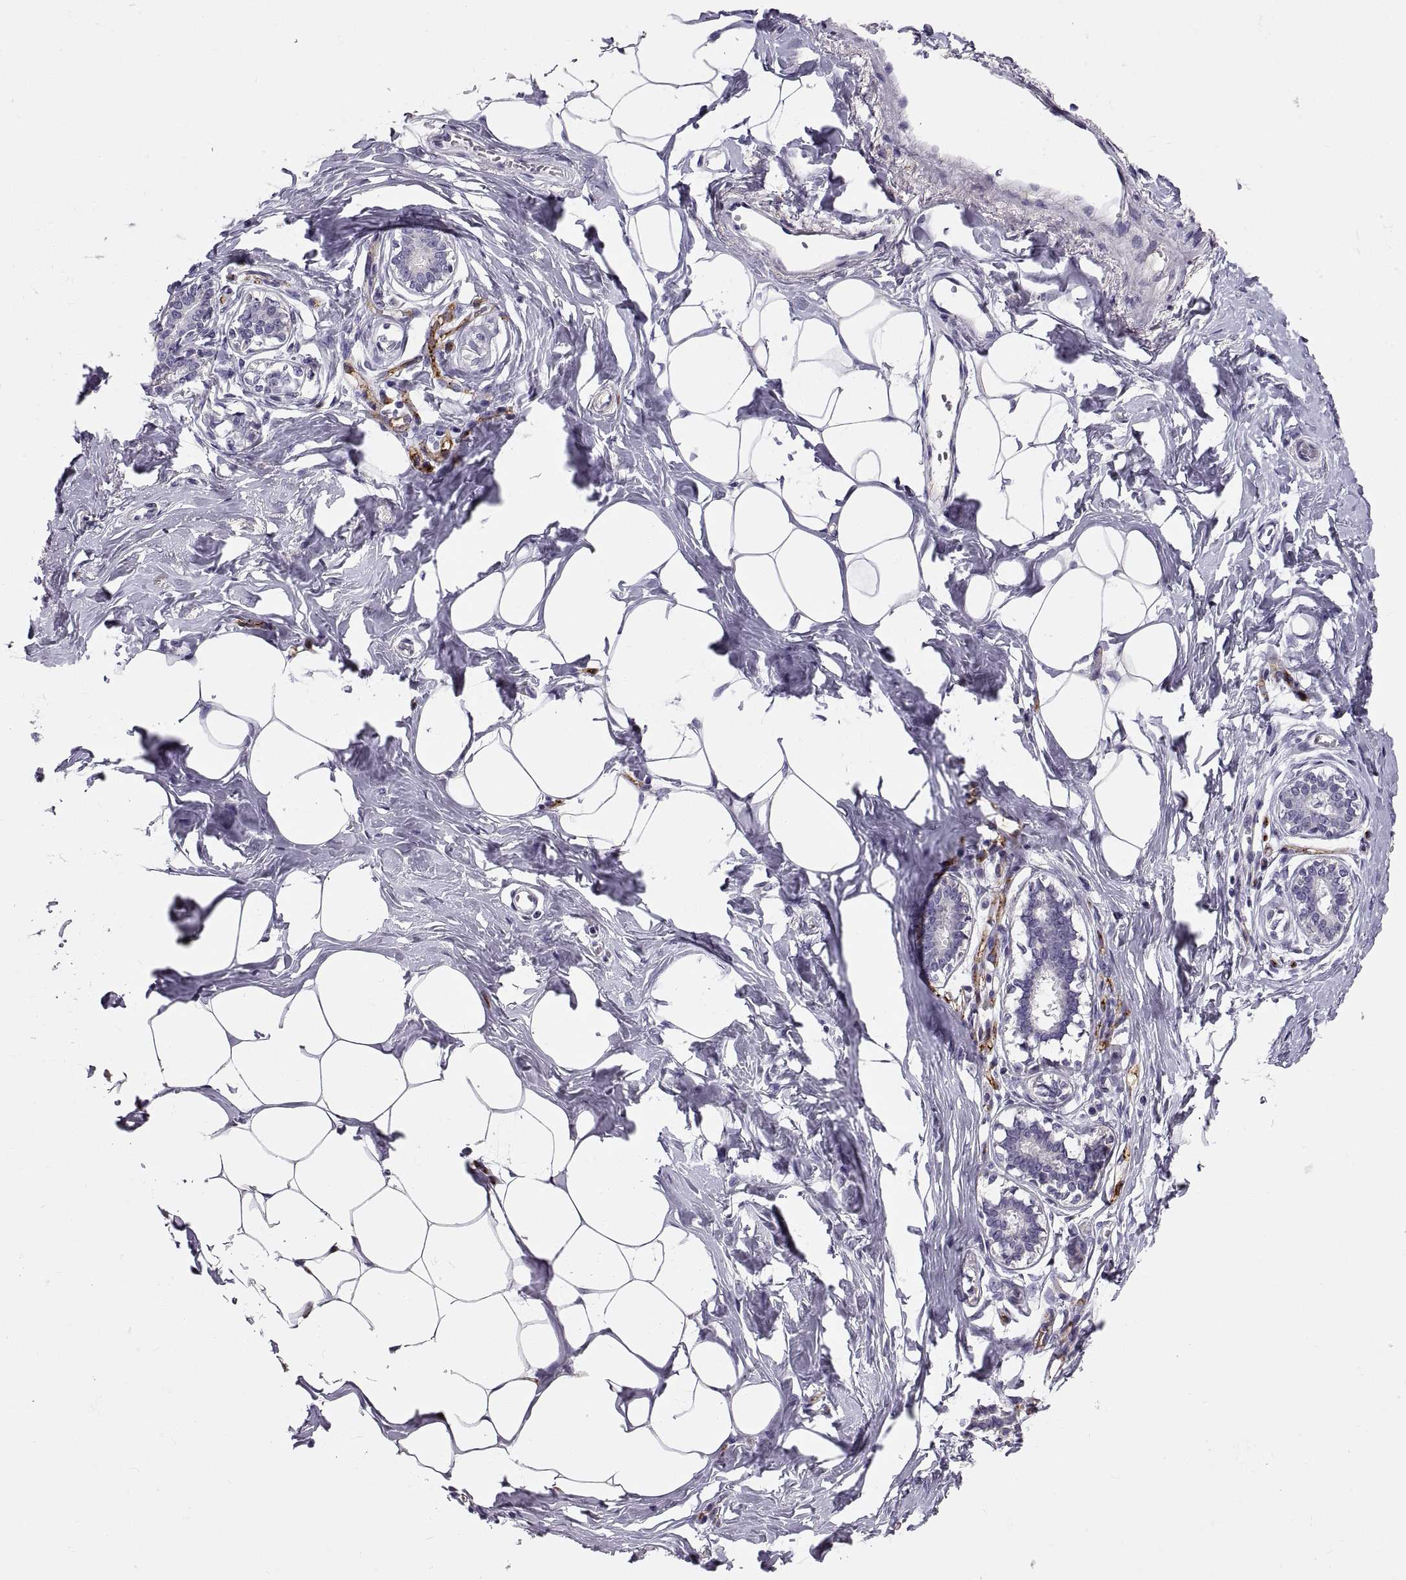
{"staining": {"intensity": "negative", "quantity": "none", "location": "none"}, "tissue": "breast", "cell_type": "Adipocytes", "image_type": "normal", "snomed": [{"axis": "morphology", "description": "Normal tissue, NOS"}, {"axis": "morphology", "description": "Lobular carcinoma, in situ"}, {"axis": "topography", "description": "Breast"}], "caption": "Immunohistochemical staining of unremarkable breast reveals no significant expression in adipocytes.", "gene": "ADAM32", "patient": {"sex": "female", "age": 35}}